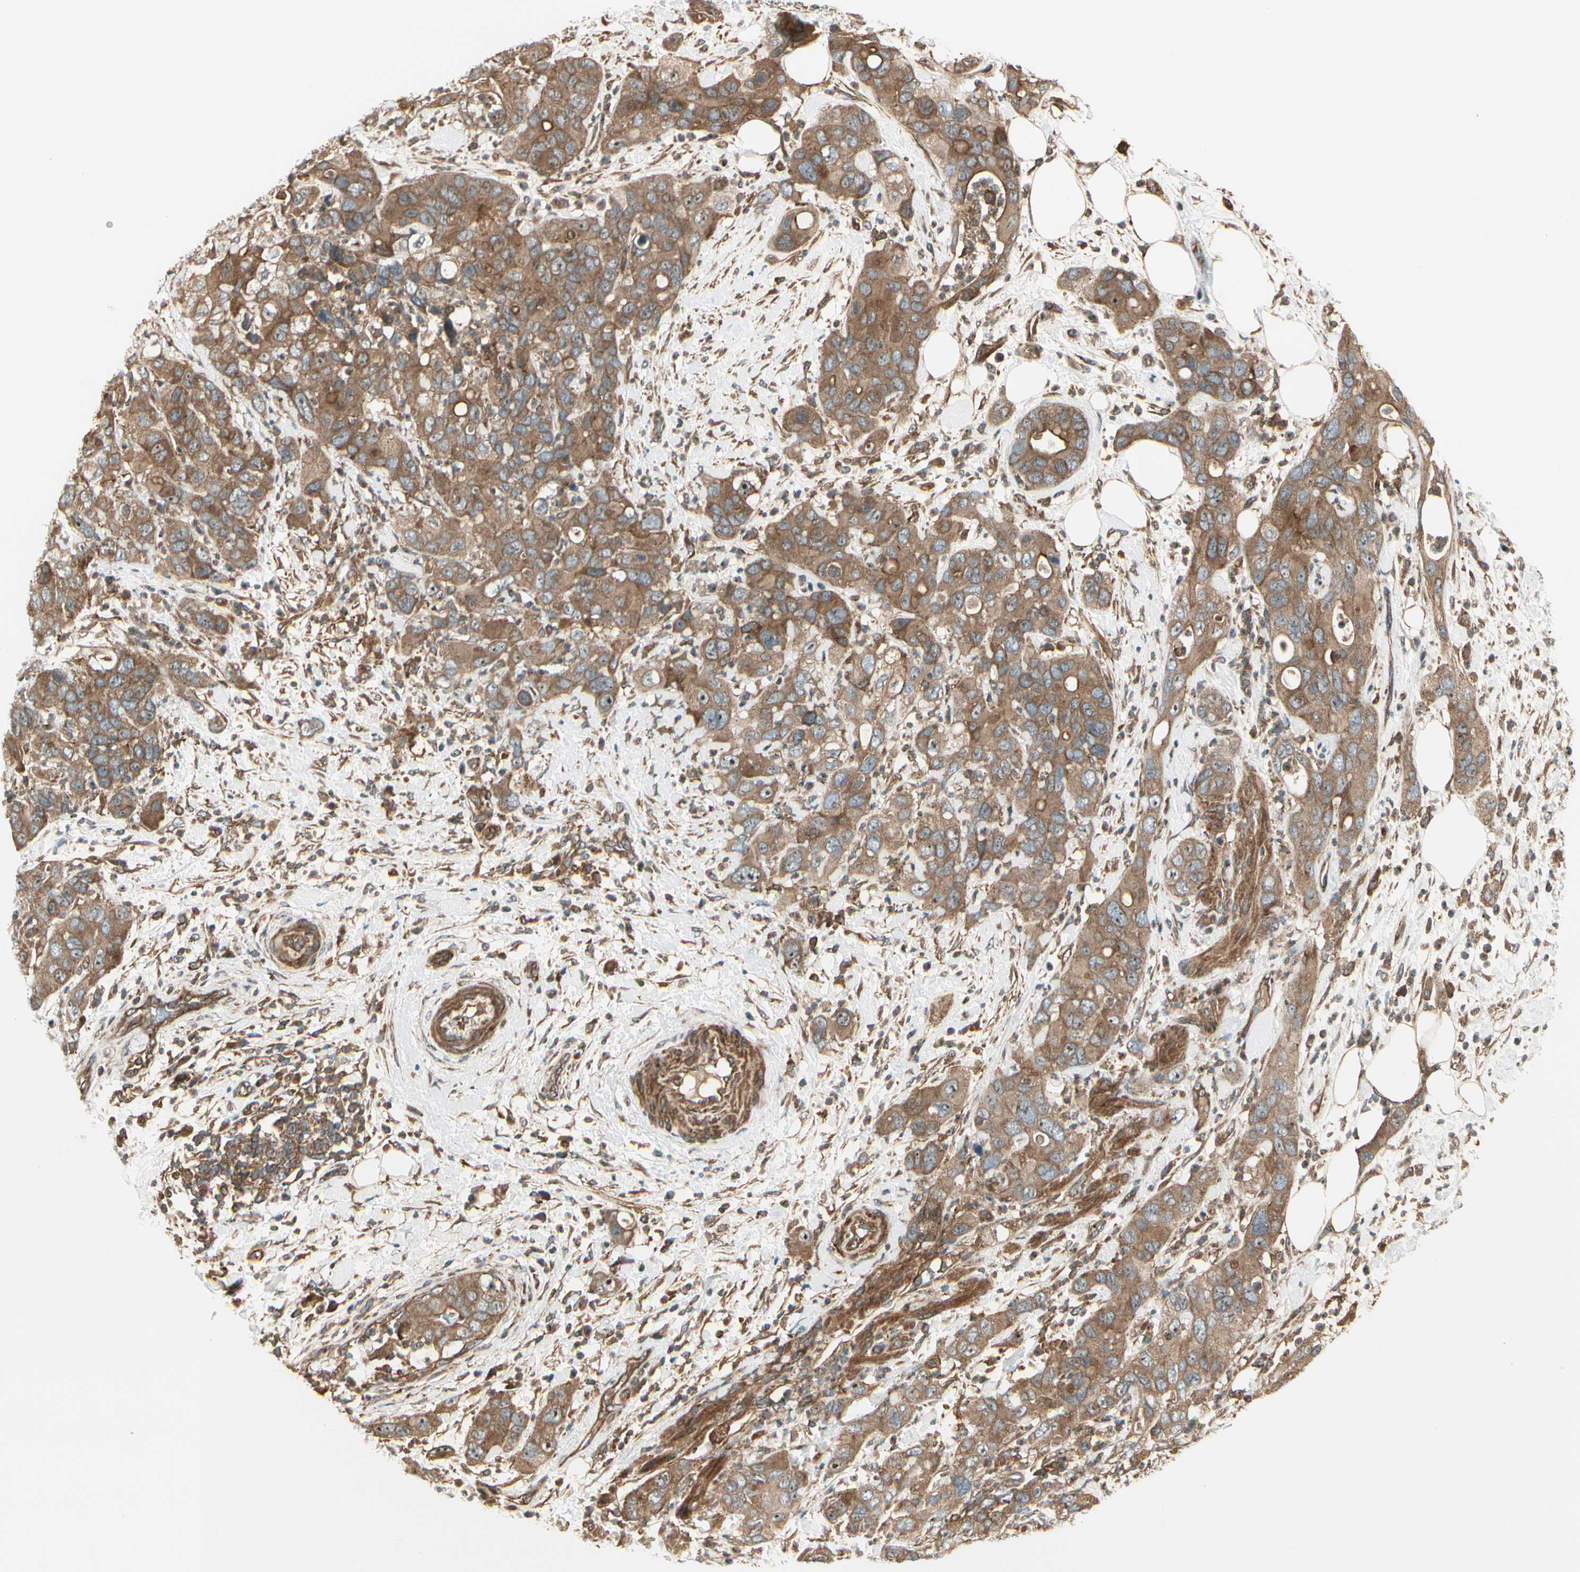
{"staining": {"intensity": "moderate", "quantity": ">75%", "location": "cytoplasmic/membranous"}, "tissue": "pancreatic cancer", "cell_type": "Tumor cells", "image_type": "cancer", "snomed": [{"axis": "morphology", "description": "Adenocarcinoma, NOS"}, {"axis": "topography", "description": "Pancreas"}], "caption": "Pancreatic cancer tissue exhibits moderate cytoplasmic/membranous staining in approximately >75% of tumor cells", "gene": "FKBP15", "patient": {"sex": "female", "age": 71}}